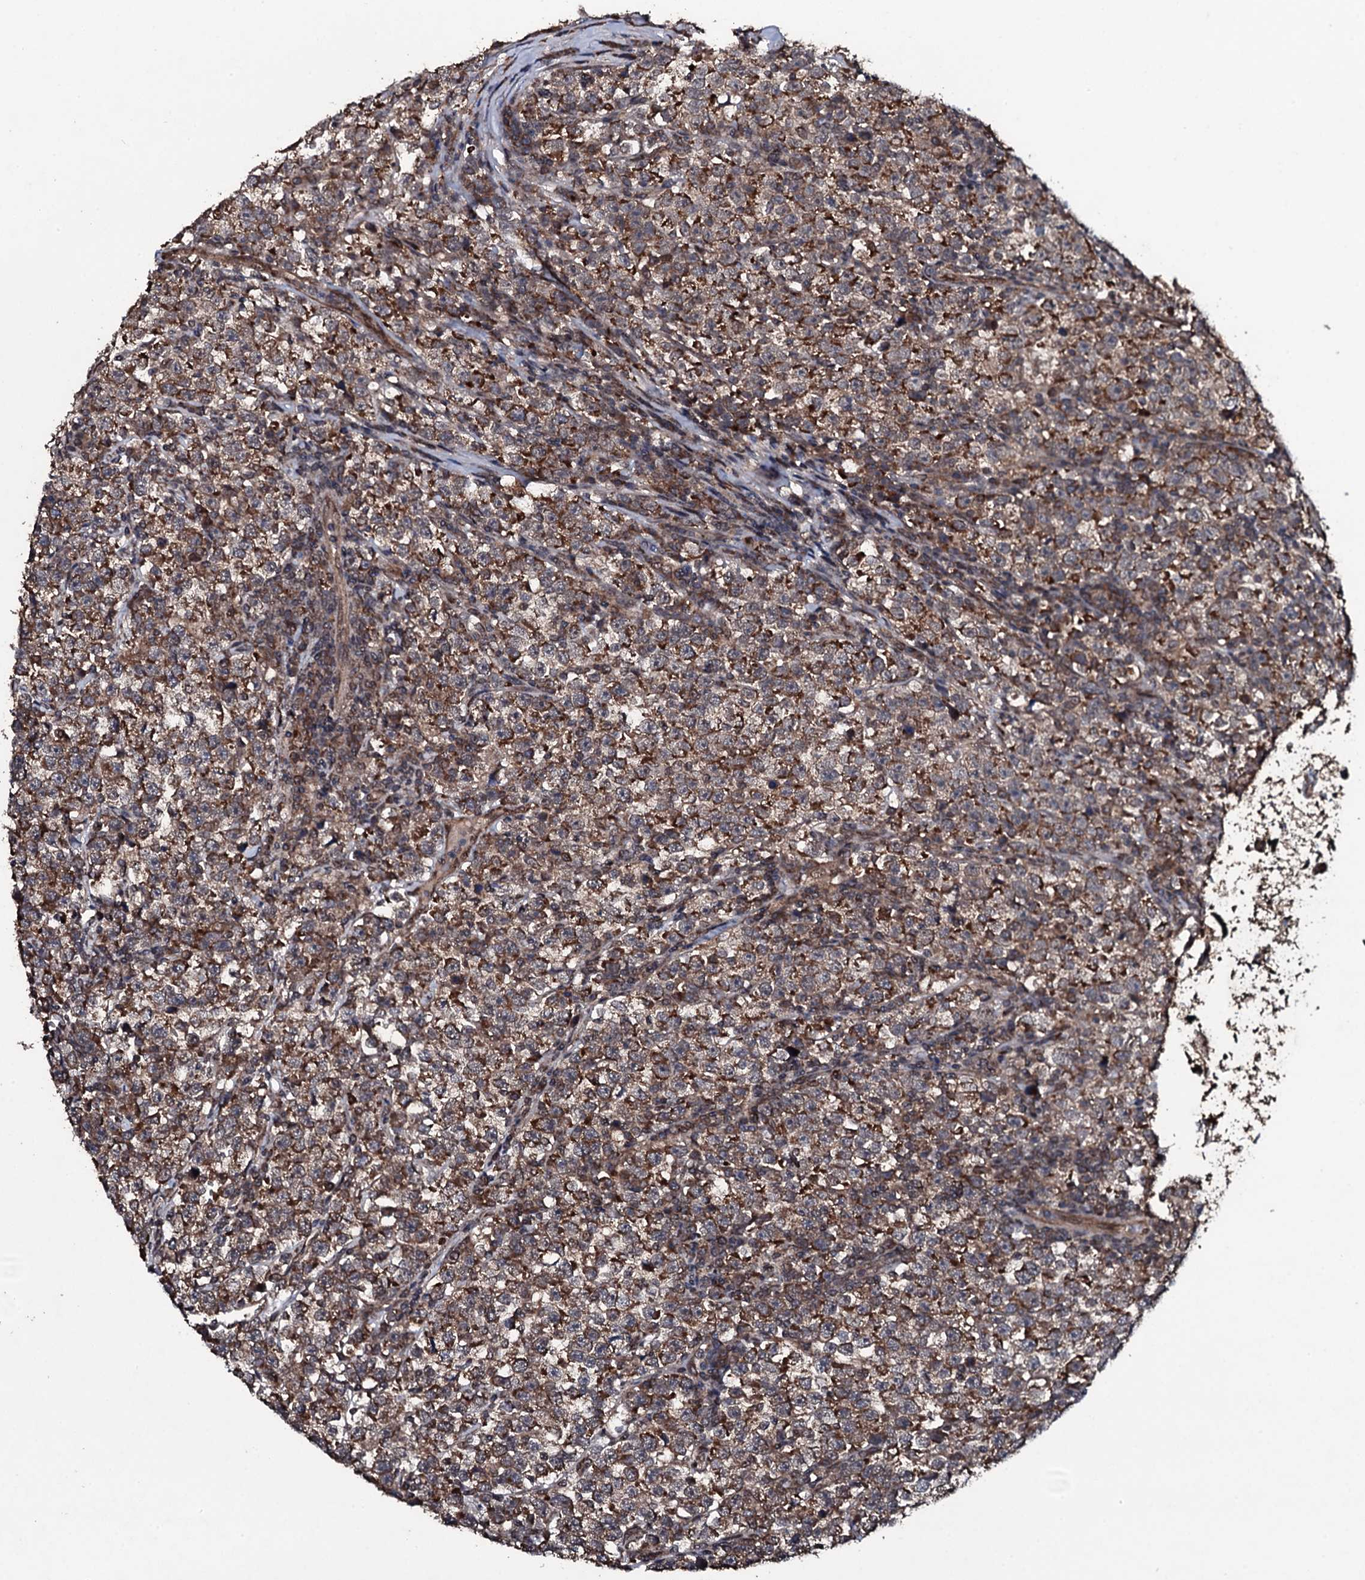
{"staining": {"intensity": "moderate", "quantity": ">75%", "location": "cytoplasmic/membranous"}, "tissue": "testis cancer", "cell_type": "Tumor cells", "image_type": "cancer", "snomed": [{"axis": "morphology", "description": "Normal tissue, NOS"}, {"axis": "morphology", "description": "Seminoma, NOS"}, {"axis": "topography", "description": "Testis"}], "caption": "Immunohistochemistry image of neoplastic tissue: testis cancer stained using immunohistochemistry (IHC) exhibits medium levels of moderate protein expression localized specifically in the cytoplasmic/membranous of tumor cells, appearing as a cytoplasmic/membranous brown color.", "gene": "MRPS31", "patient": {"sex": "male", "age": 43}}